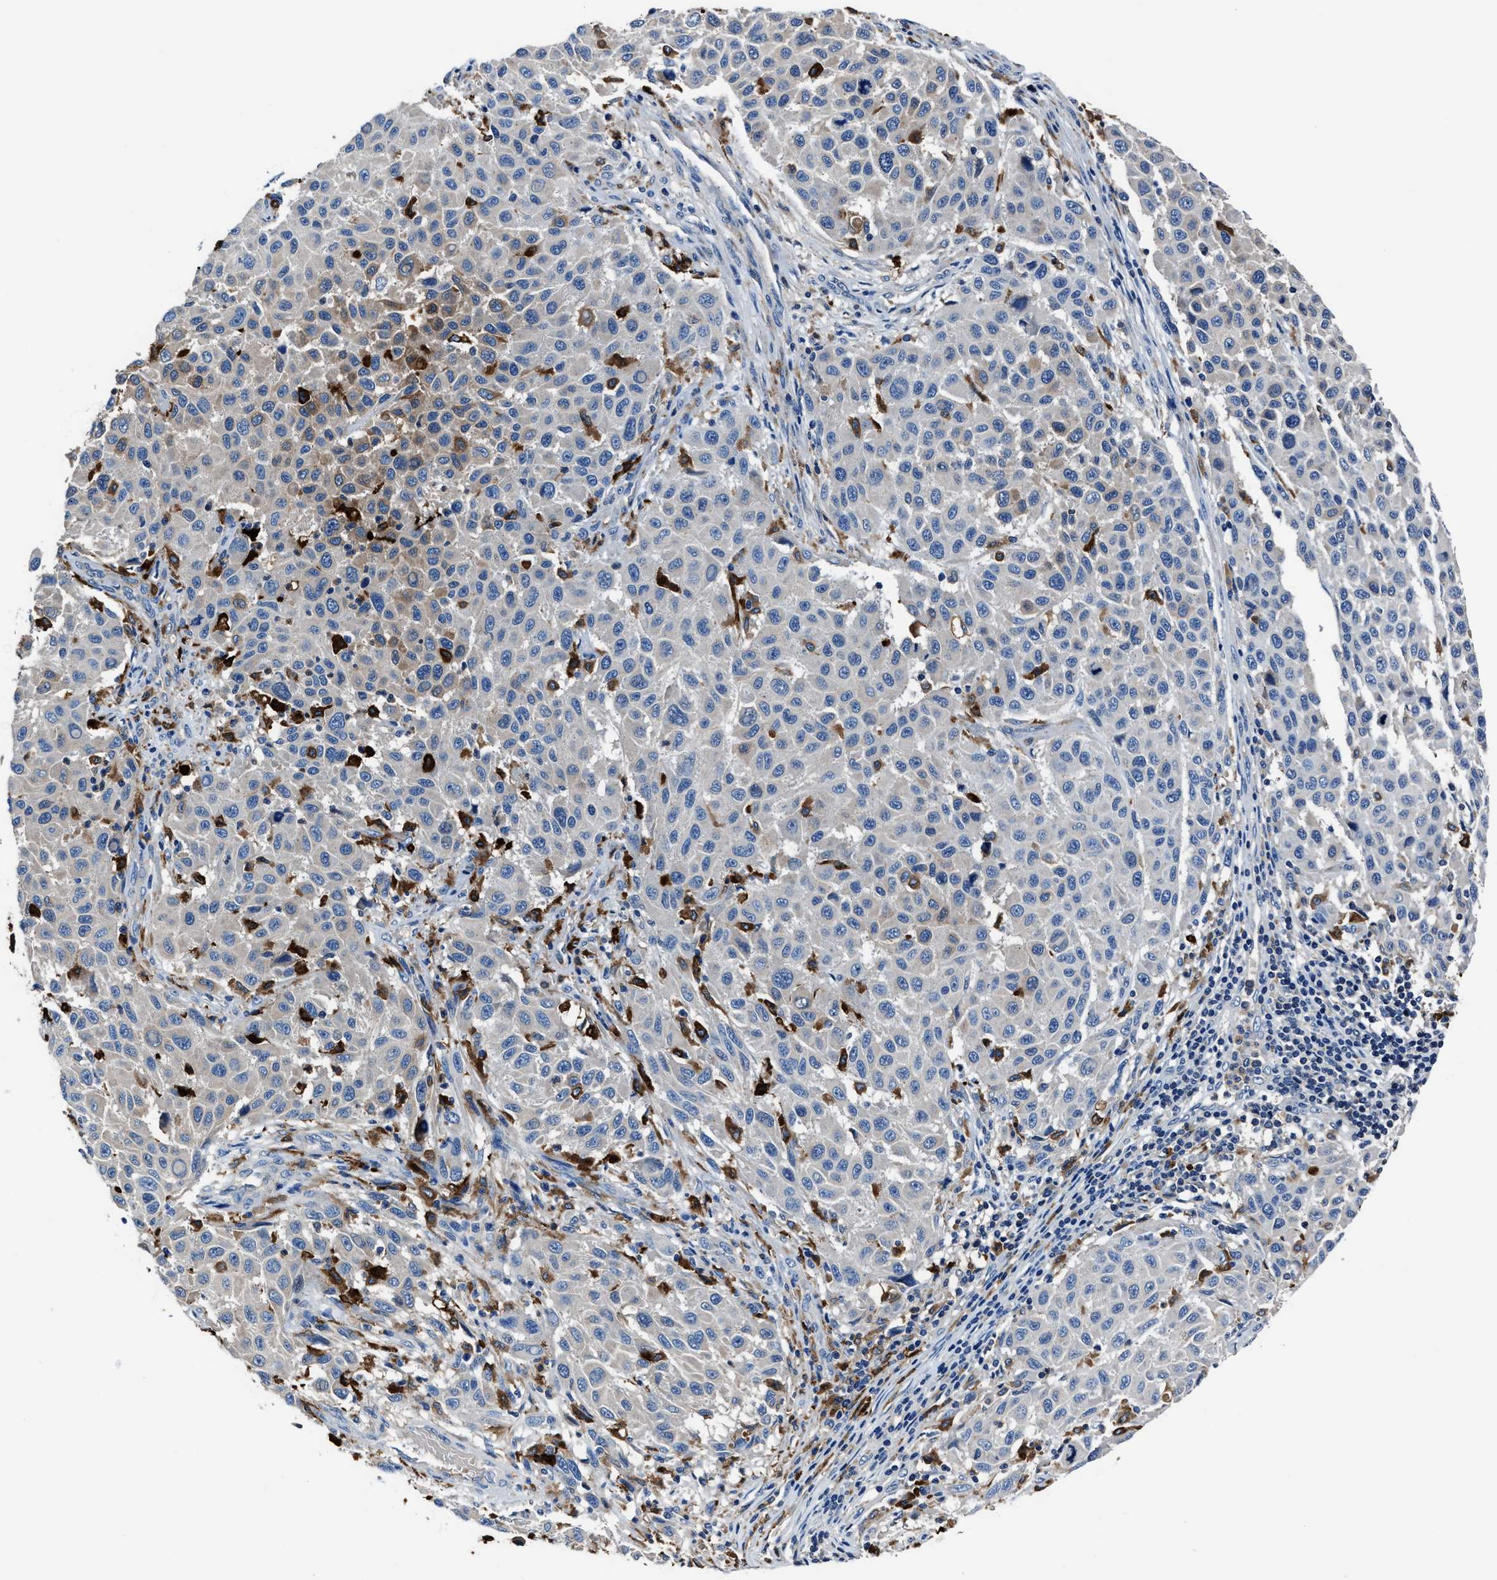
{"staining": {"intensity": "weak", "quantity": "<25%", "location": "cytoplasmic/membranous"}, "tissue": "melanoma", "cell_type": "Tumor cells", "image_type": "cancer", "snomed": [{"axis": "morphology", "description": "Malignant melanoma, Metastatic site"}, {"axis": "topography", "description": "Lymph node"}], "caption": "This is an immunohistochemistry (IHC) histopathology image of human malignant melanoma (metastatic site). There is no staining in tumor cells.", "gene": "FTL", "patient": {"sex": "male", "age": 61}}